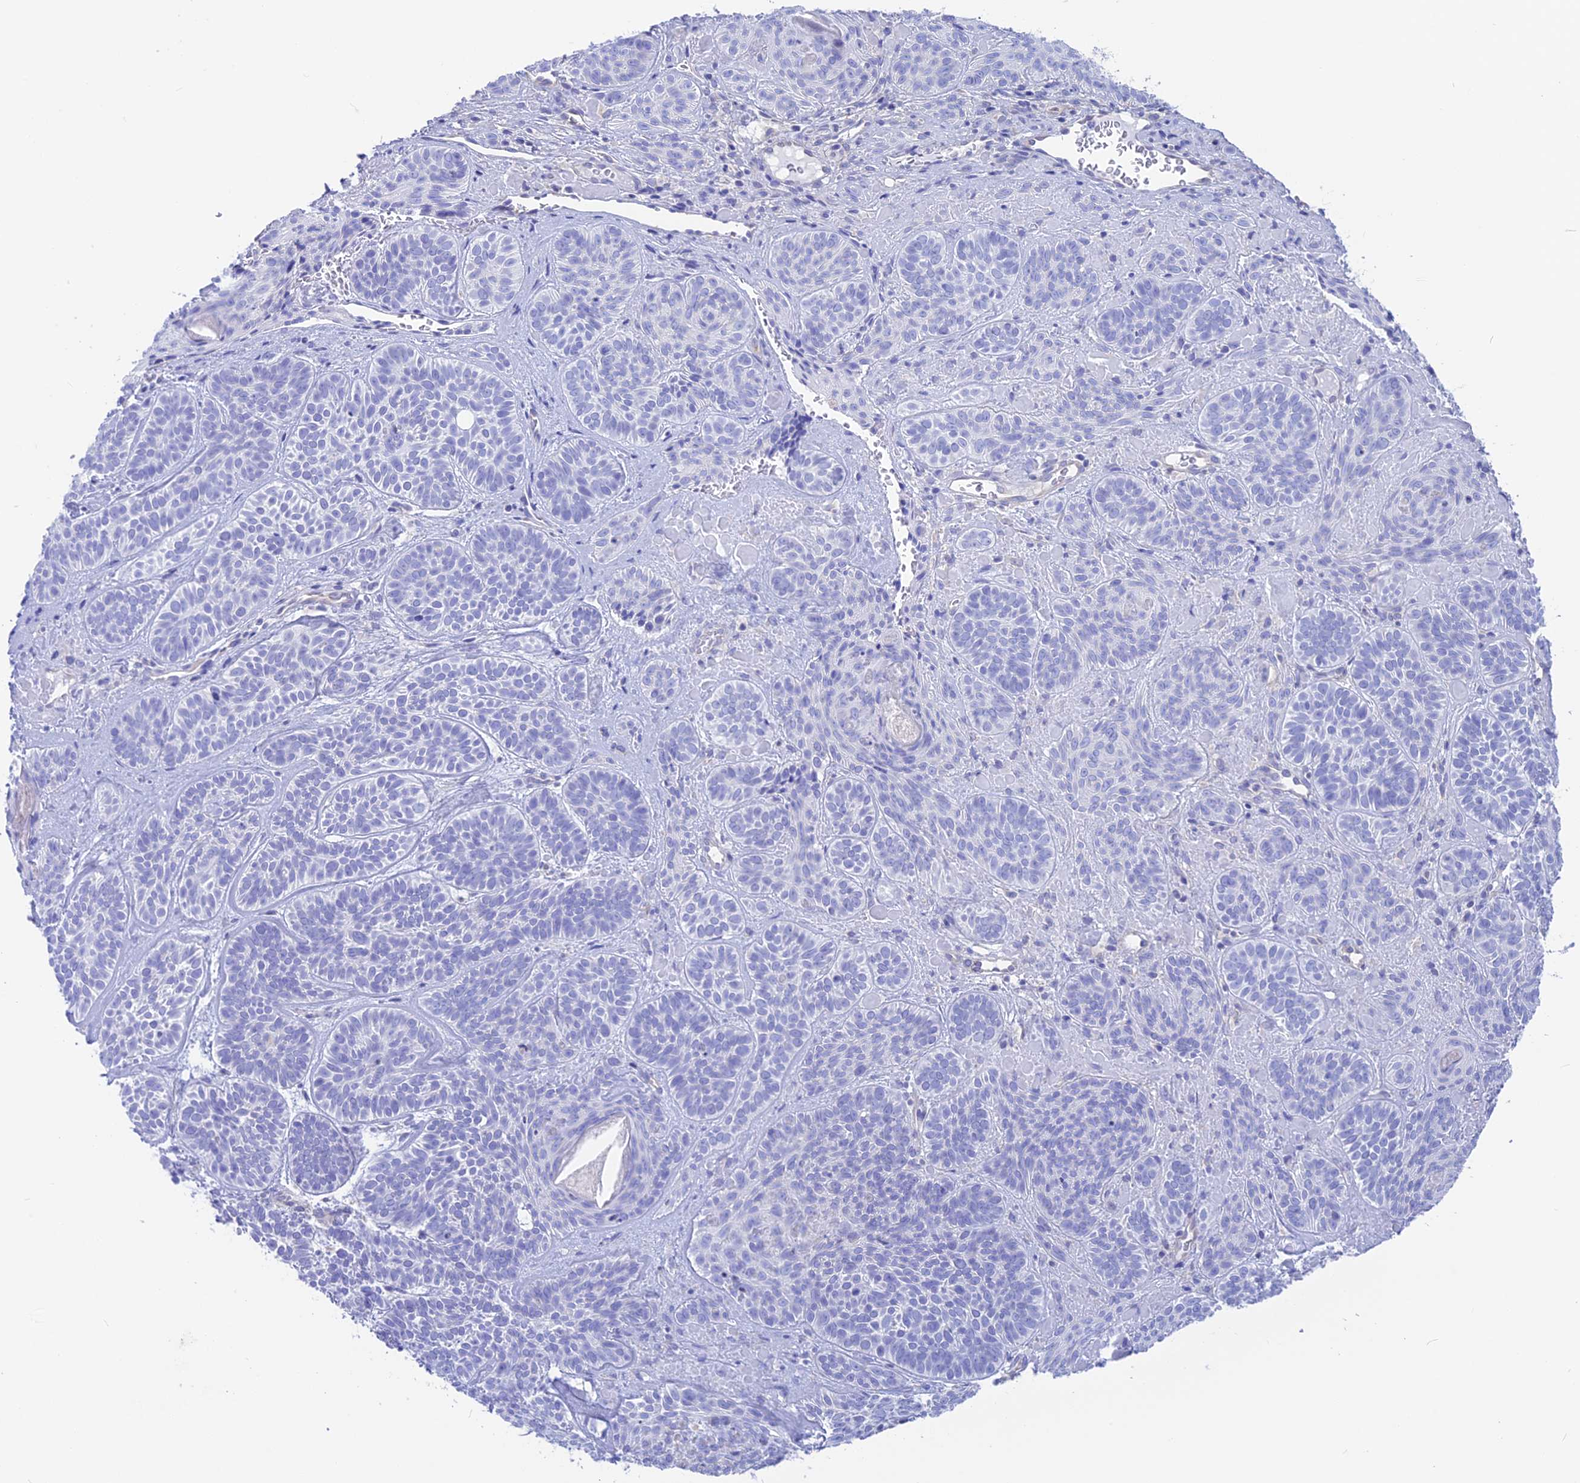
{"staining": {"intensity": "negative", "quantity": "none", "location": "none"}, "tissue": "skin cancer", "cell_type": "Tumor cells", "image_type": "cancer", "snomed": [{"axis": "morphology", "description": "Basal cell carcinoma"}, {"axis": "topography", "description": "Skin"}], "caption": "This is an immunohistochemistry histopathology image of human skin cancer (basal cell carcinoma). There is no positivity in tumor cells.", "gene": "GNGT2", "patient": {"sex": "male", "age": 85}}